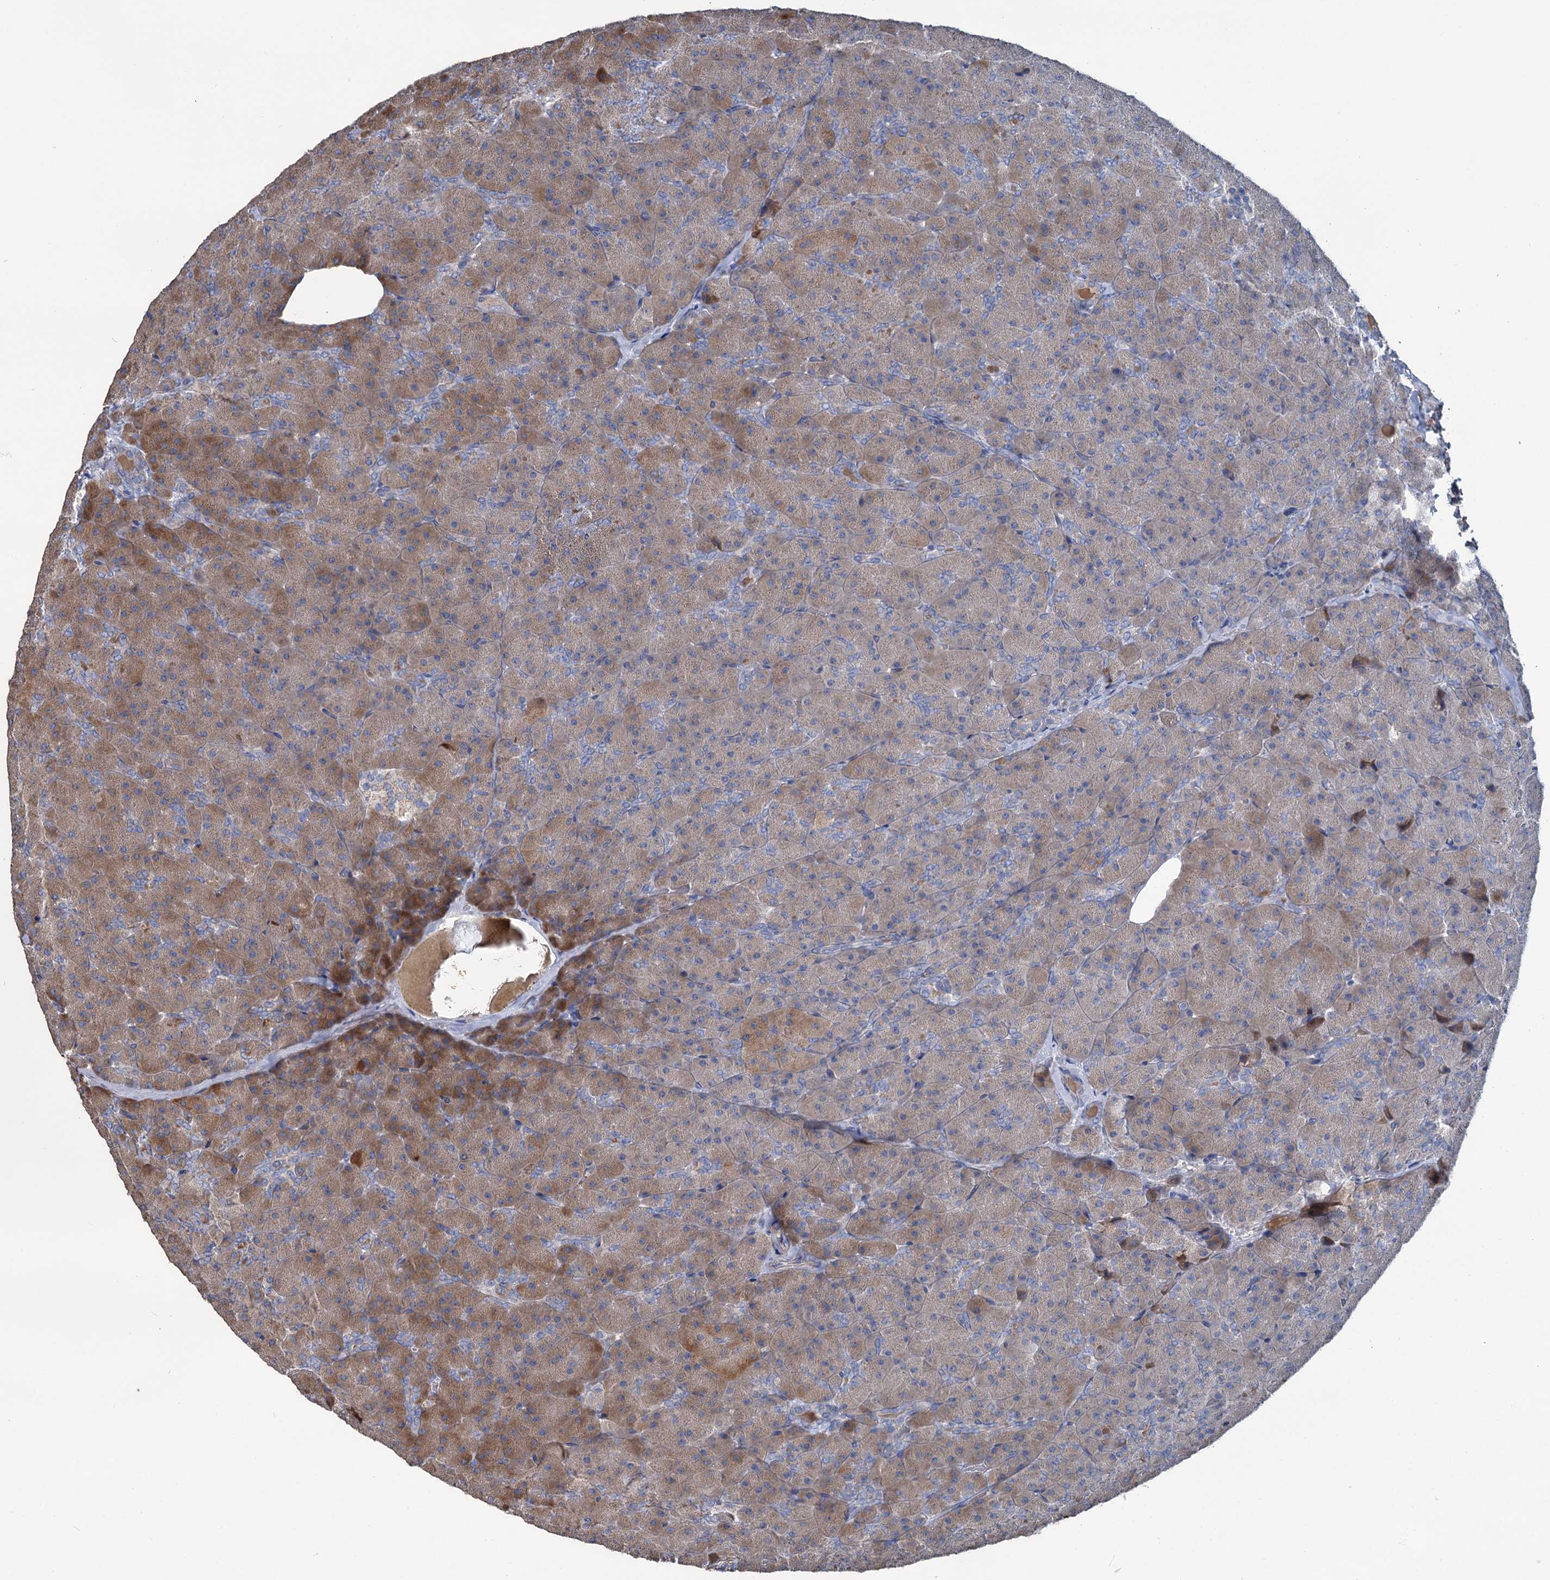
{"staining": {"intensity": "moderate", "quantity": ">75%", "location": "cytoplasmic/membranous"}, "tissue": "pancreas", "cell_type": "Exocrine glandular cells", "image_type": "normal", "snomed": [{"axis": "morphology", "description": "Normal tissue, NOS"}, {"axis": "topography", "description": "Pancreas"}], "caption": "Immunohistochemical staining of benign pancreas exhibits >75% levels of moderate cytoplasmic/membranous protein positivity in approximately >75% of exocrine glandular cells.", "gene": "URAD", "patient": {"sex": "male", "age": 36}}